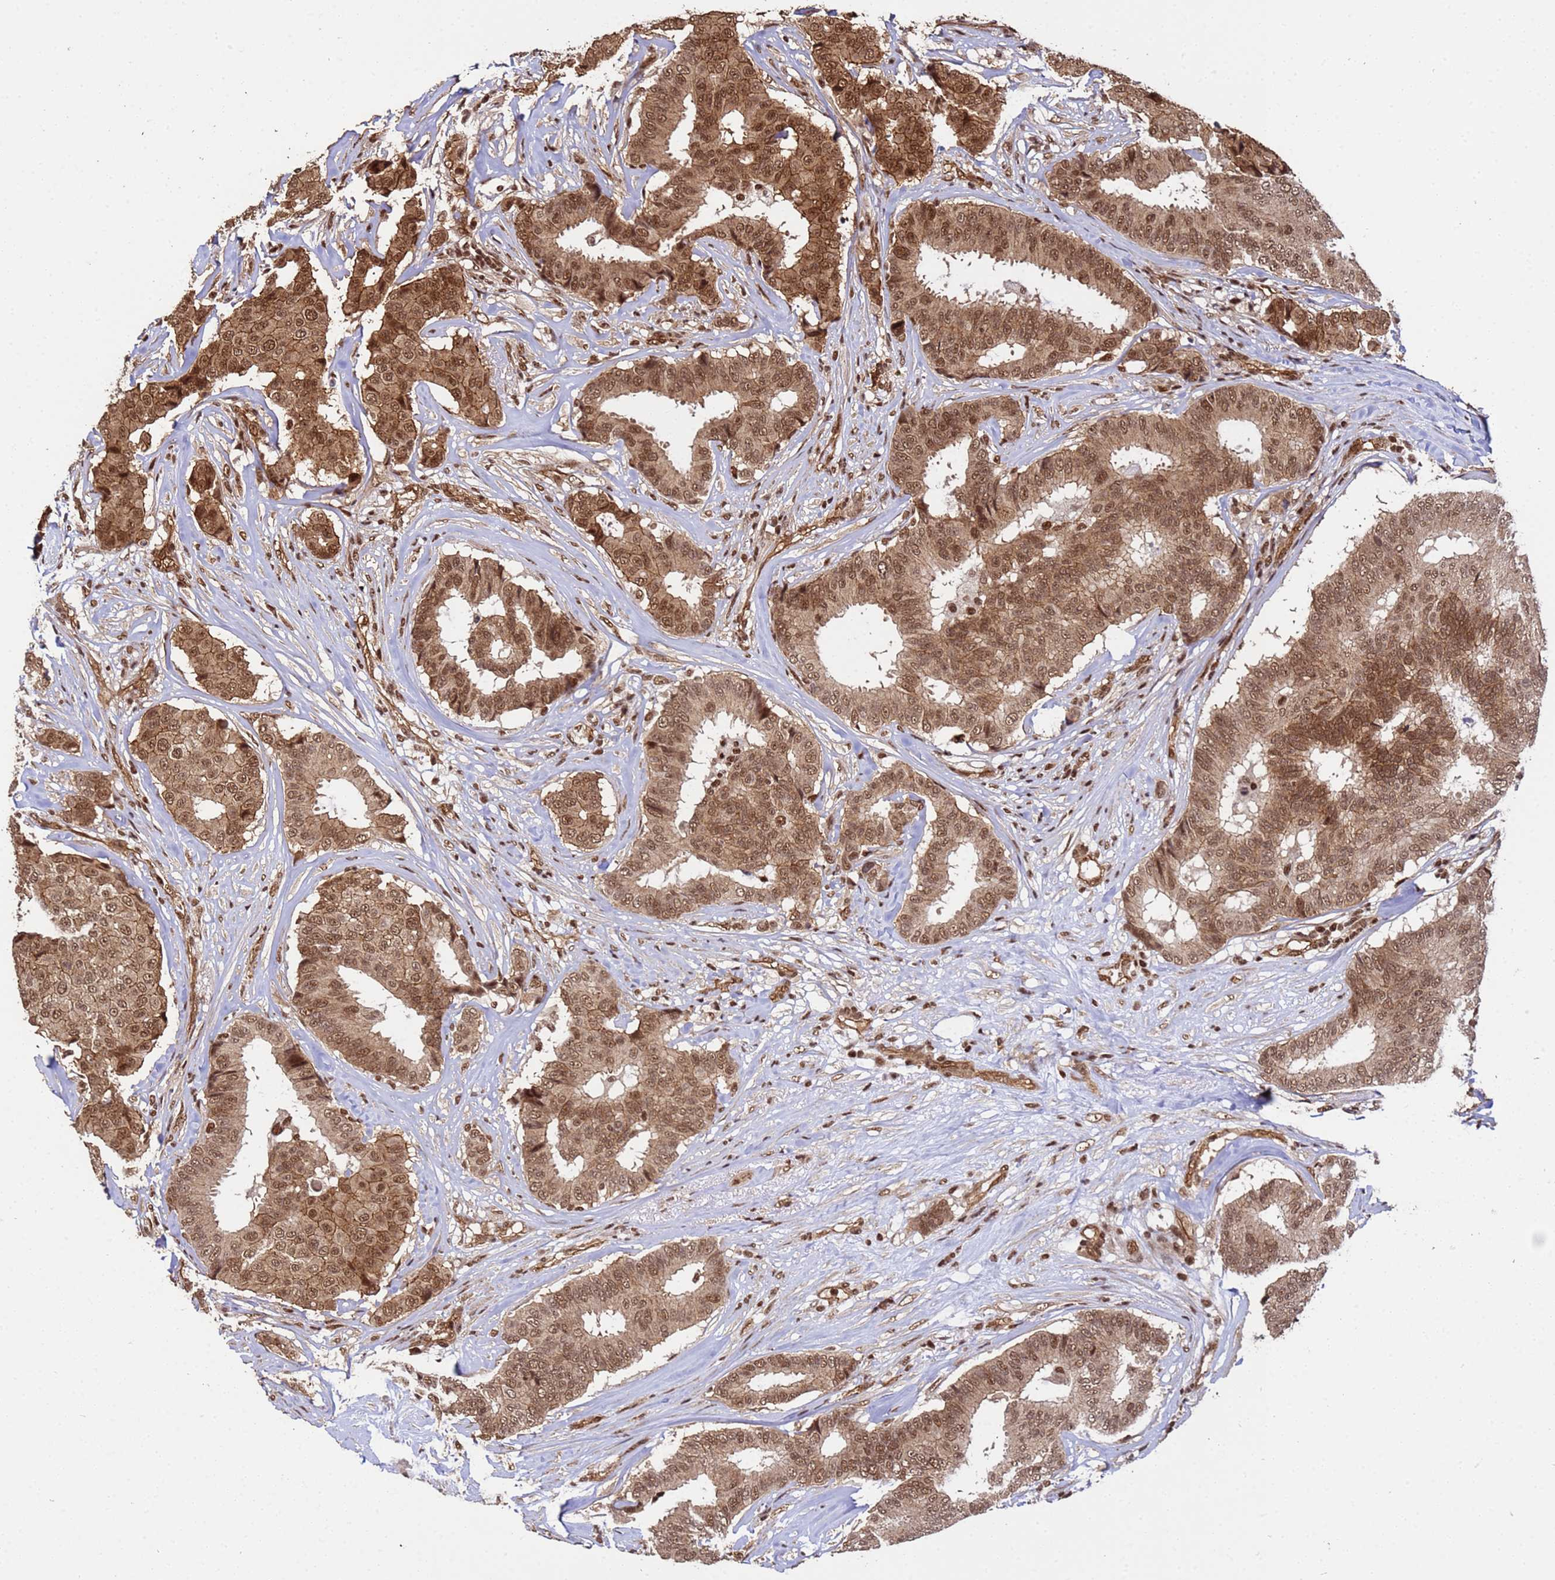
{"staining": {"intensity": "moderate", "quantity": ">75%", "location": "cytoplasmic/membranous,nuclear"}, "tissue": "breast cancer", "cell_type": "Tumor cells", "image_type": "cancer", "snomed": [{"axis": "morphology", "description": "Duct carcinoma"}, {"axis": "topography", "description": "Breast"}], "caption": "Immunohistochemical staining of human breast invasive ductal carcinoma reveals medium levels of moderate cytoplasmic/membranous and nuclear positivity in approximately >75% of tumor cells. (DAB (3,3'-diaminobenzidine) = brown stain, brightfield microscopy at high magnification).", "gene": "SYF2", "patient": {"sex": "female", "age": 75}}